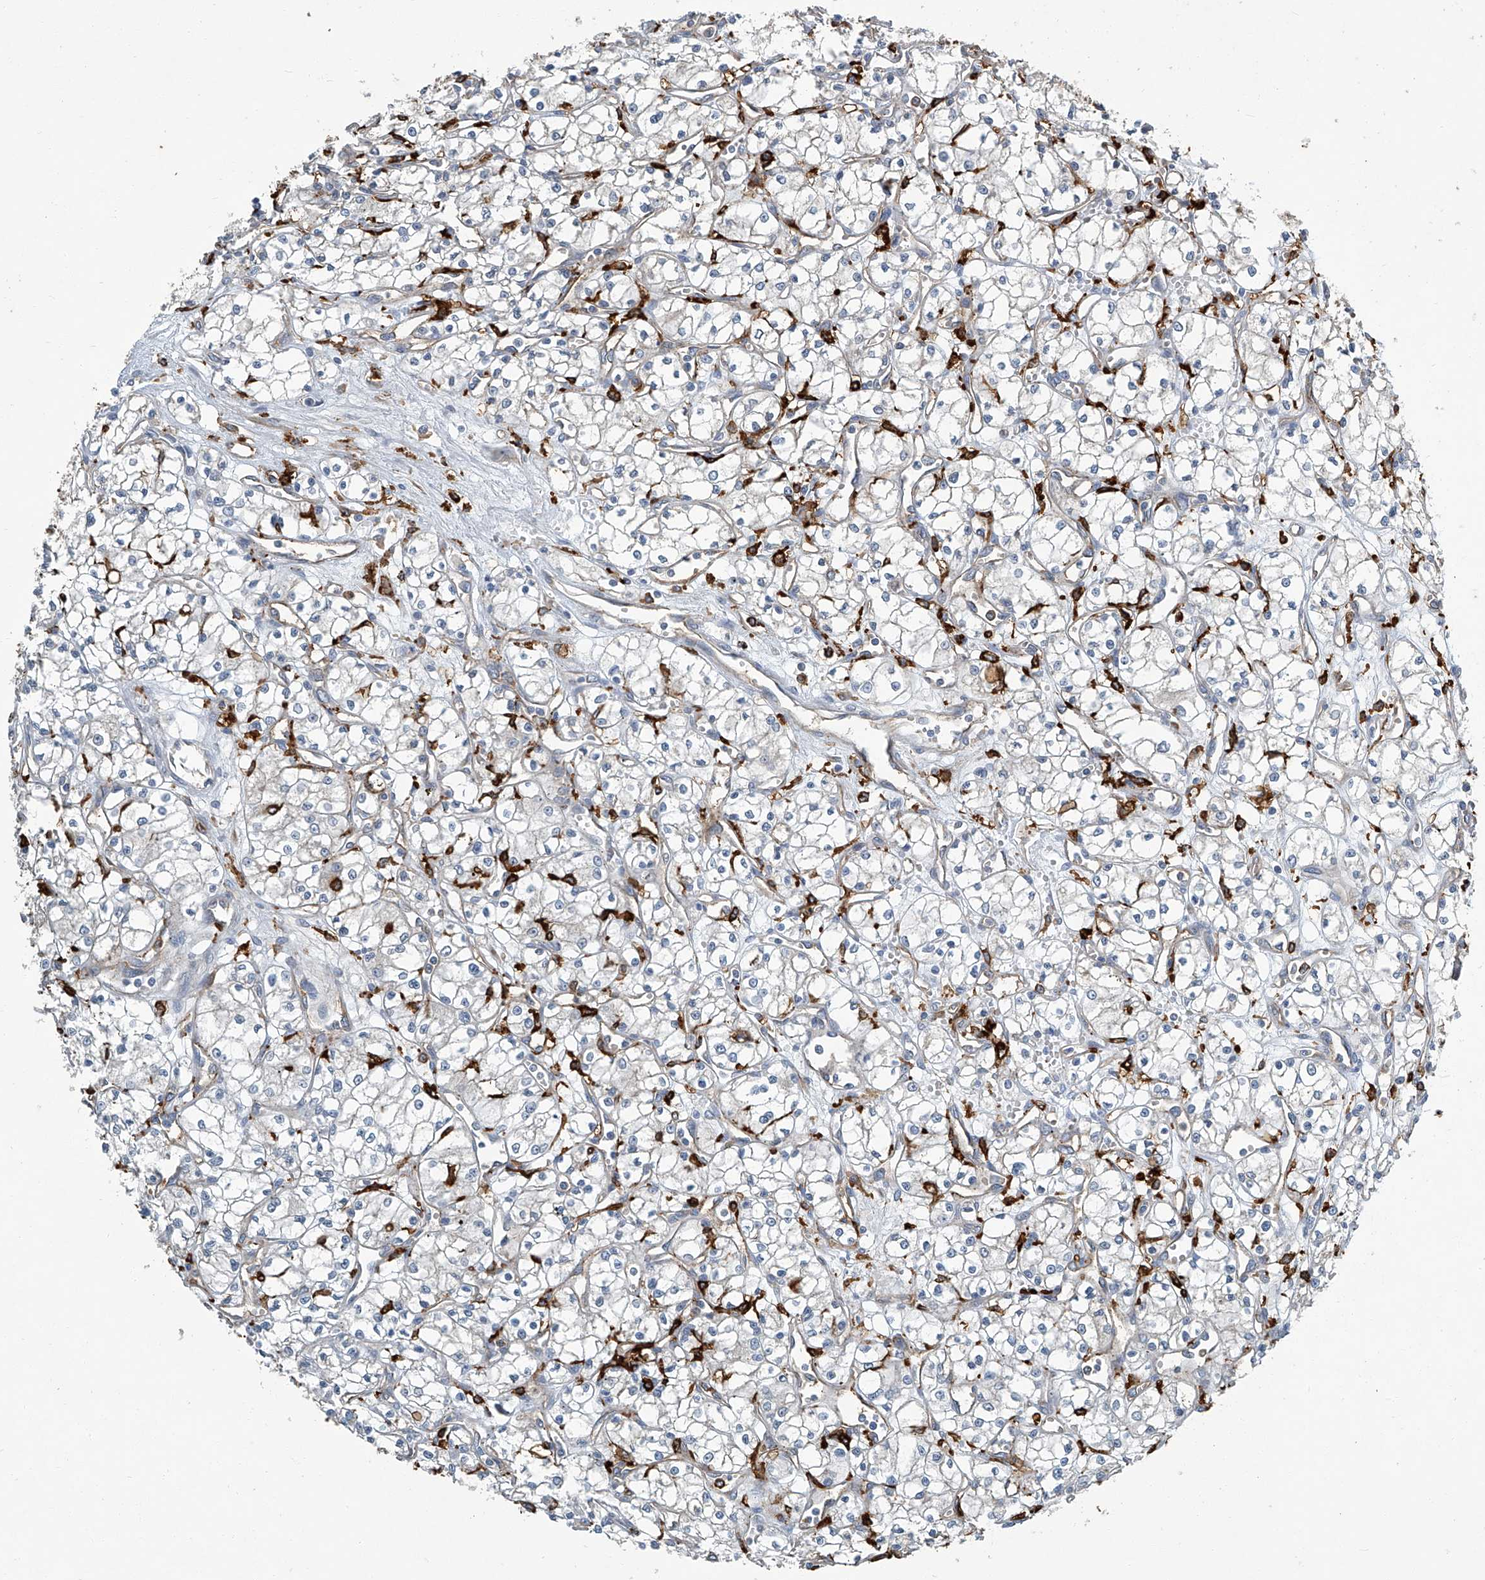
{"staining": {"intensity": "negative", "quantity": "none", "location": "none"}, "tissue": "renal cancer", "cell_type": "Tumor cells", "image_type": "cancer", "snomed": [{"axis": "morphology", "description": "Adenocarcinoma, NOS"}, {"axis": "topography", "description": "Kidney"}], "caption": "Tumor cells show no significant positivity in renal adenocarcinoma.", "gene": "FAM167A", "patient": {"sex": "male", "age": 59}}